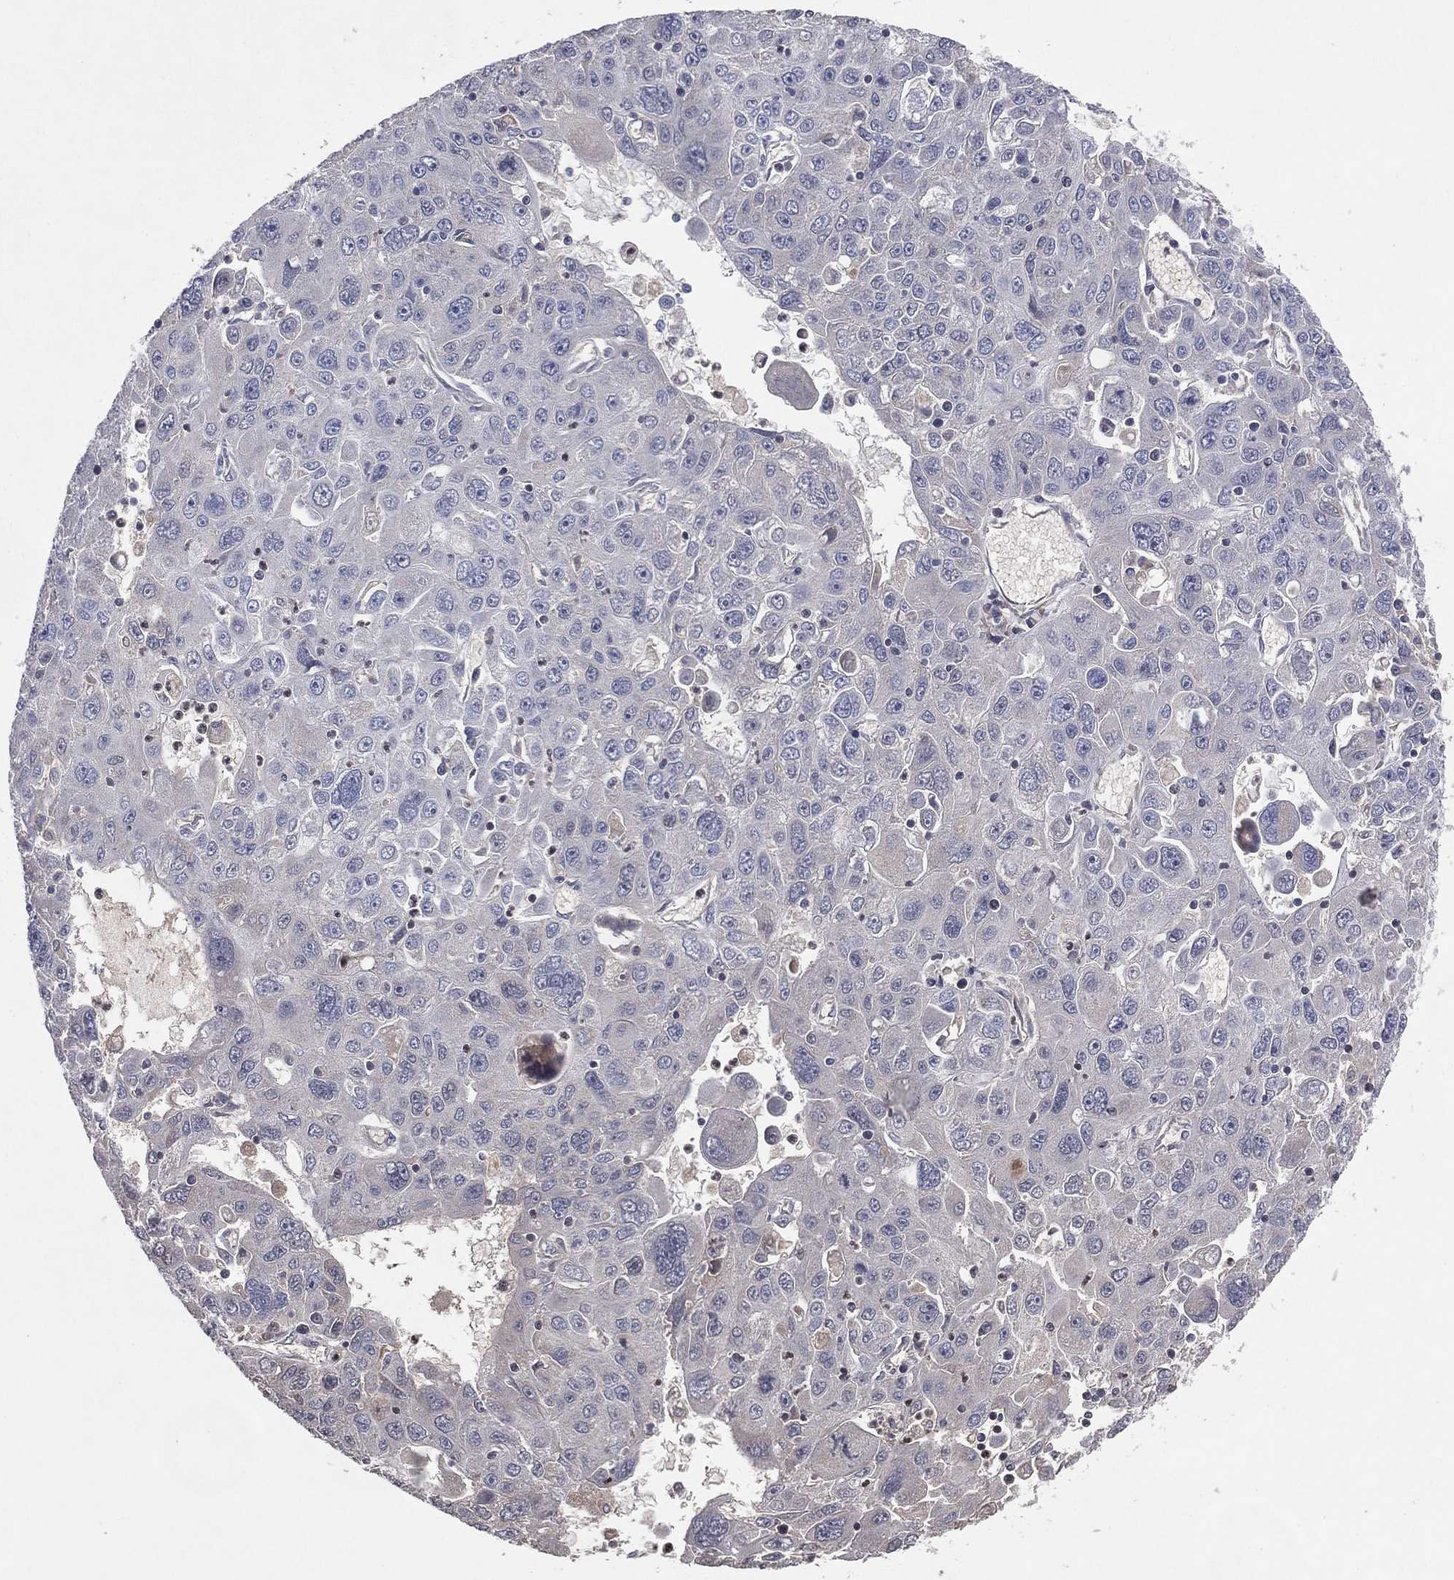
{"staining": {"intensity": "negative", "quantity": "none", "location": "none"}, "tissue": "stomach cancer", "cell_type": "Tumor cells", "image_type": "cancer", "snomed": [{"axis": "morphology", "description": "Adenocarcinoma, NOS"}, {"axis": "topography", "description": "Stomach"}], "caption": "Immunohistochemical staining of stomach adenocarcinoma reveals no significant positivity in tumor cells.", "gene": "DNAH7", "patient": {"sex": "male", "age": 56}}